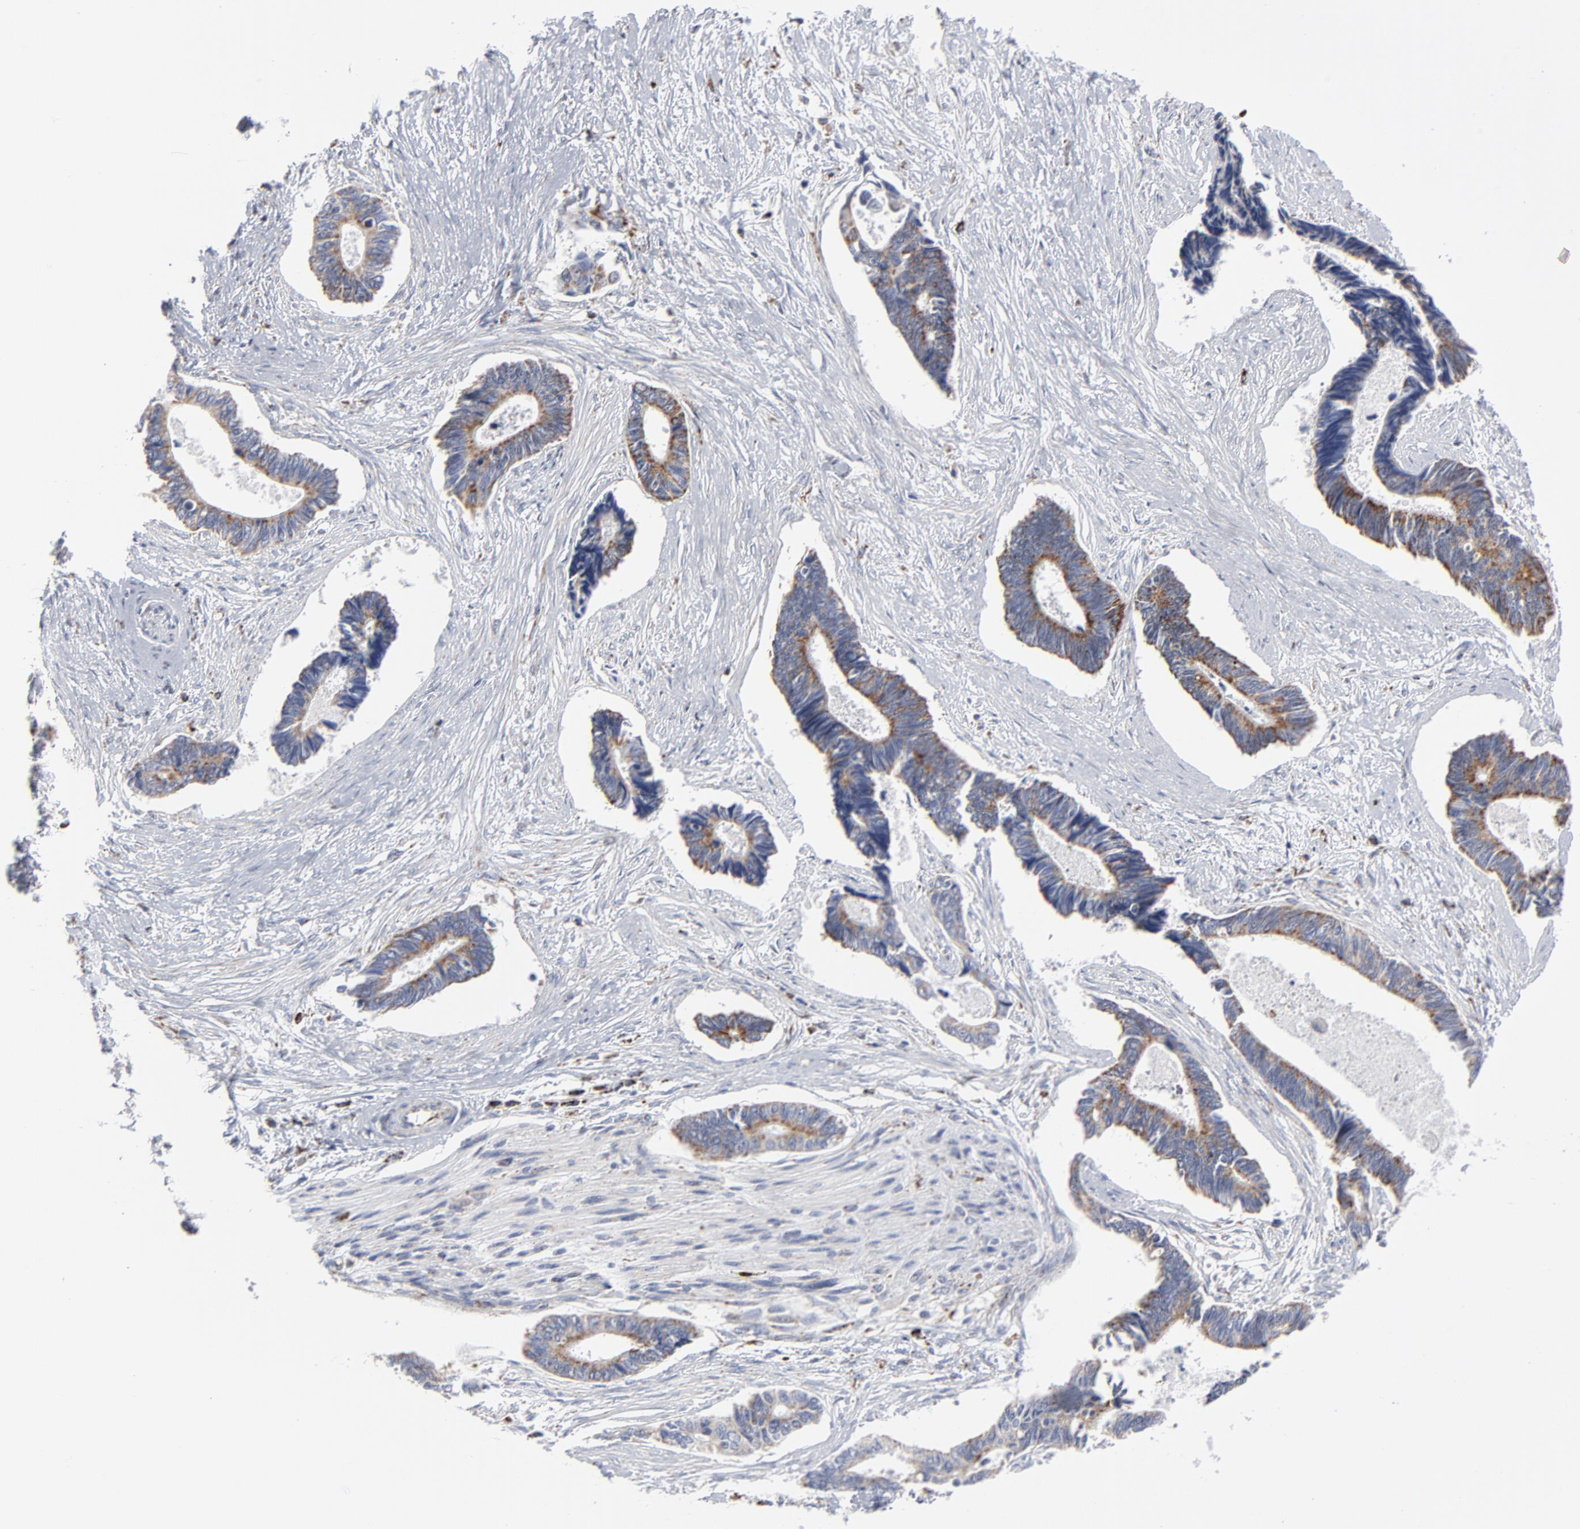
{"staining": {"intensity": "moderate", "quantity": "<25%", "location": "cytoplasmic/membranous"}, "tissue": "pancreatic cancer", "cell_type": "Tumor cells", "image_type": "cancer", "snomed": [{"axis": "morphology", "description": "Adenocarcinoma, NOS"}, {"axis": "topography", "description": "Pancreas"}], "caption": "Pancreatic cancer (adenocarcinoma) was stained to show a protein in brown. There is low levels of moderate cytoplasmic/membranous staining in about <25% of tumor cells.", "gene": "TXNRD2", "patient": {"sex": "female", "age": 70}}